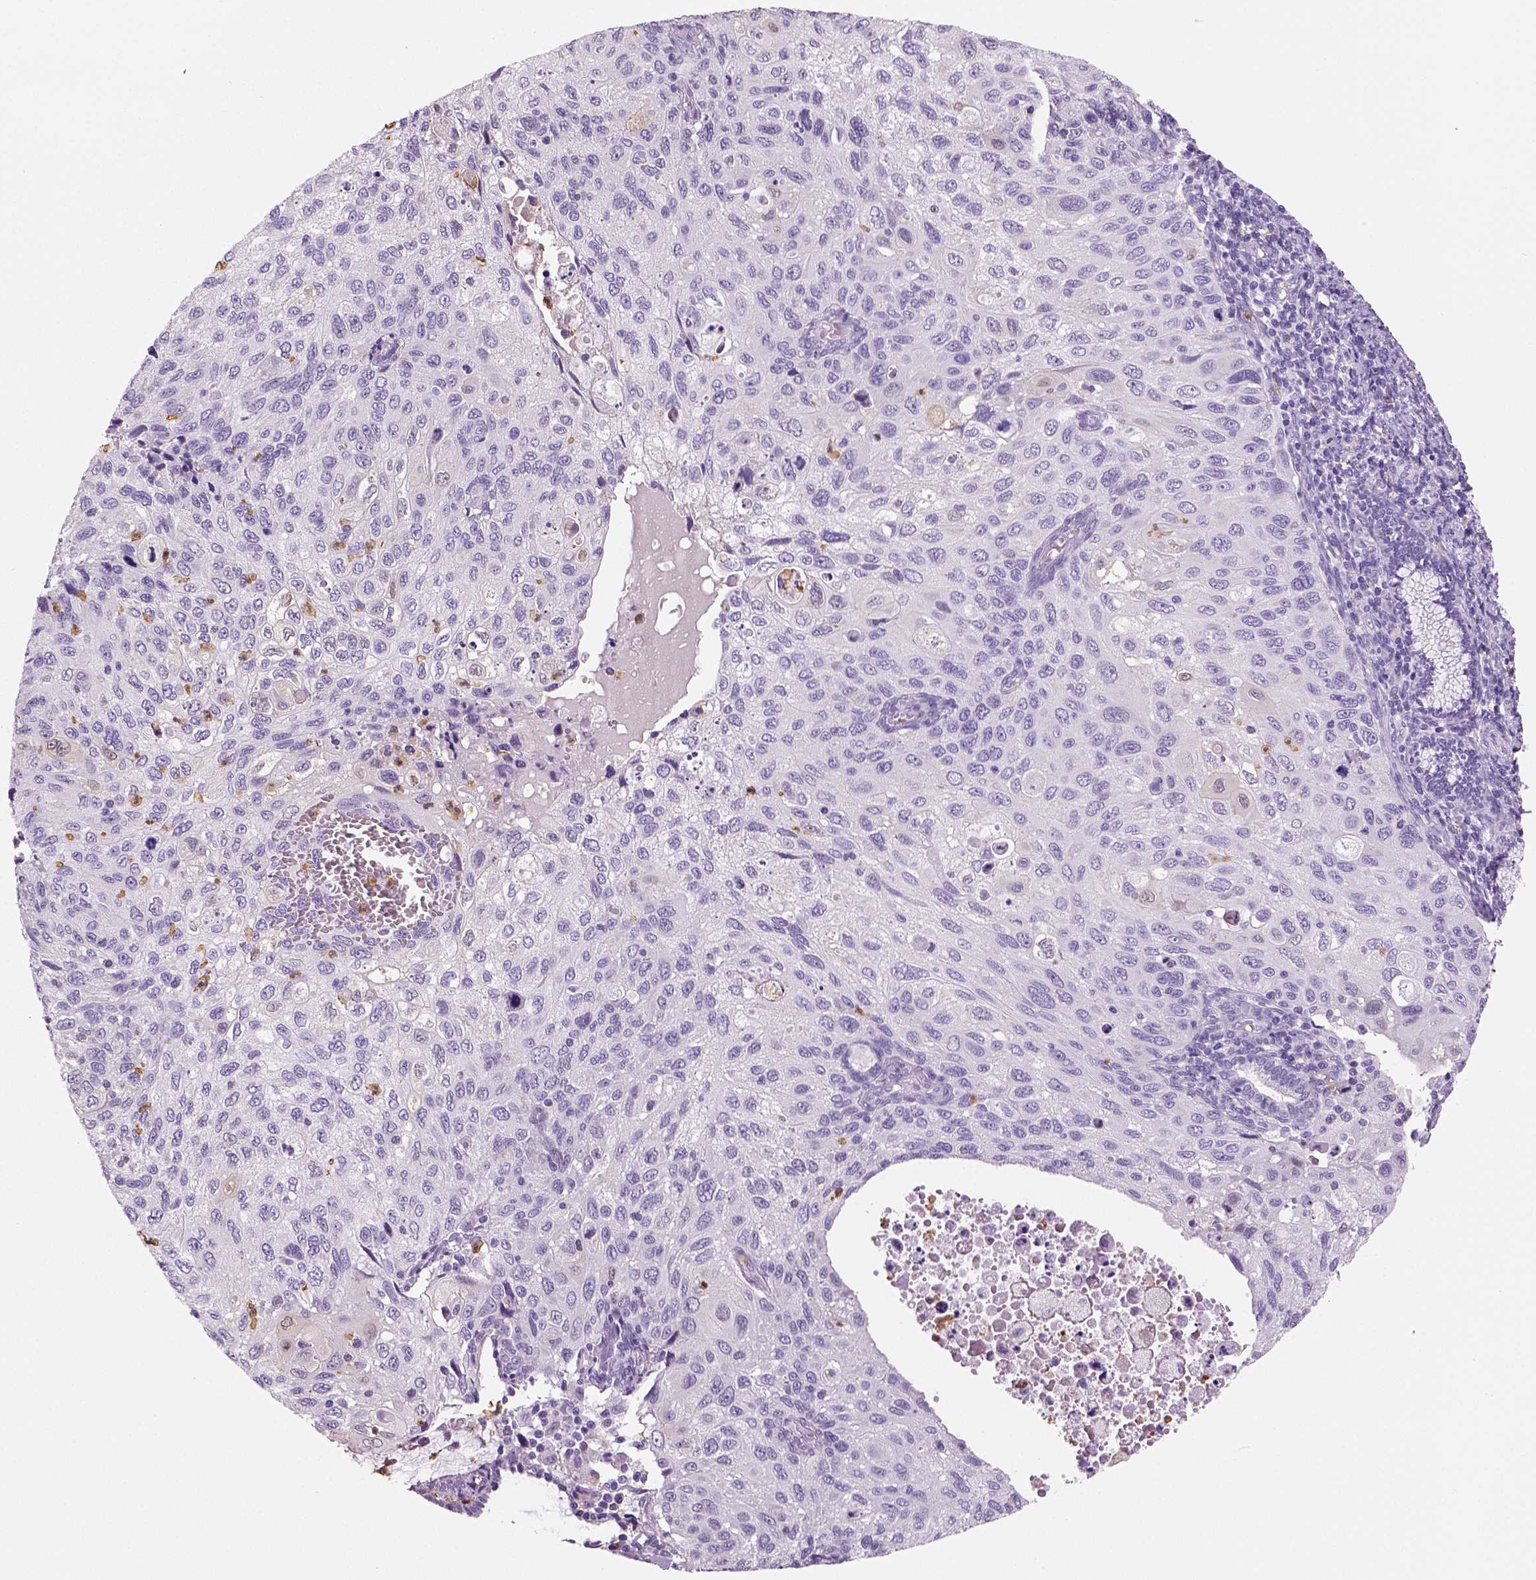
{"staining": {"intensity": "negative", "quantity": "none", "location": "none"}, "tissue": "cervical cancer", "cell_type": "Tumor cells", "image_type": "cancer", "snomed": [{"axis": "morphology", "description": "Squamous cell carcinoma, NOS"}, {"axis": "topography", "description": "Cervix"}], "caption": "Immunohistochemical staining of cervical cancer exhibits no significant positivity in tumor cells.", "gene": "NECAB2", "patient": {"sex": "female", "age": 70}}